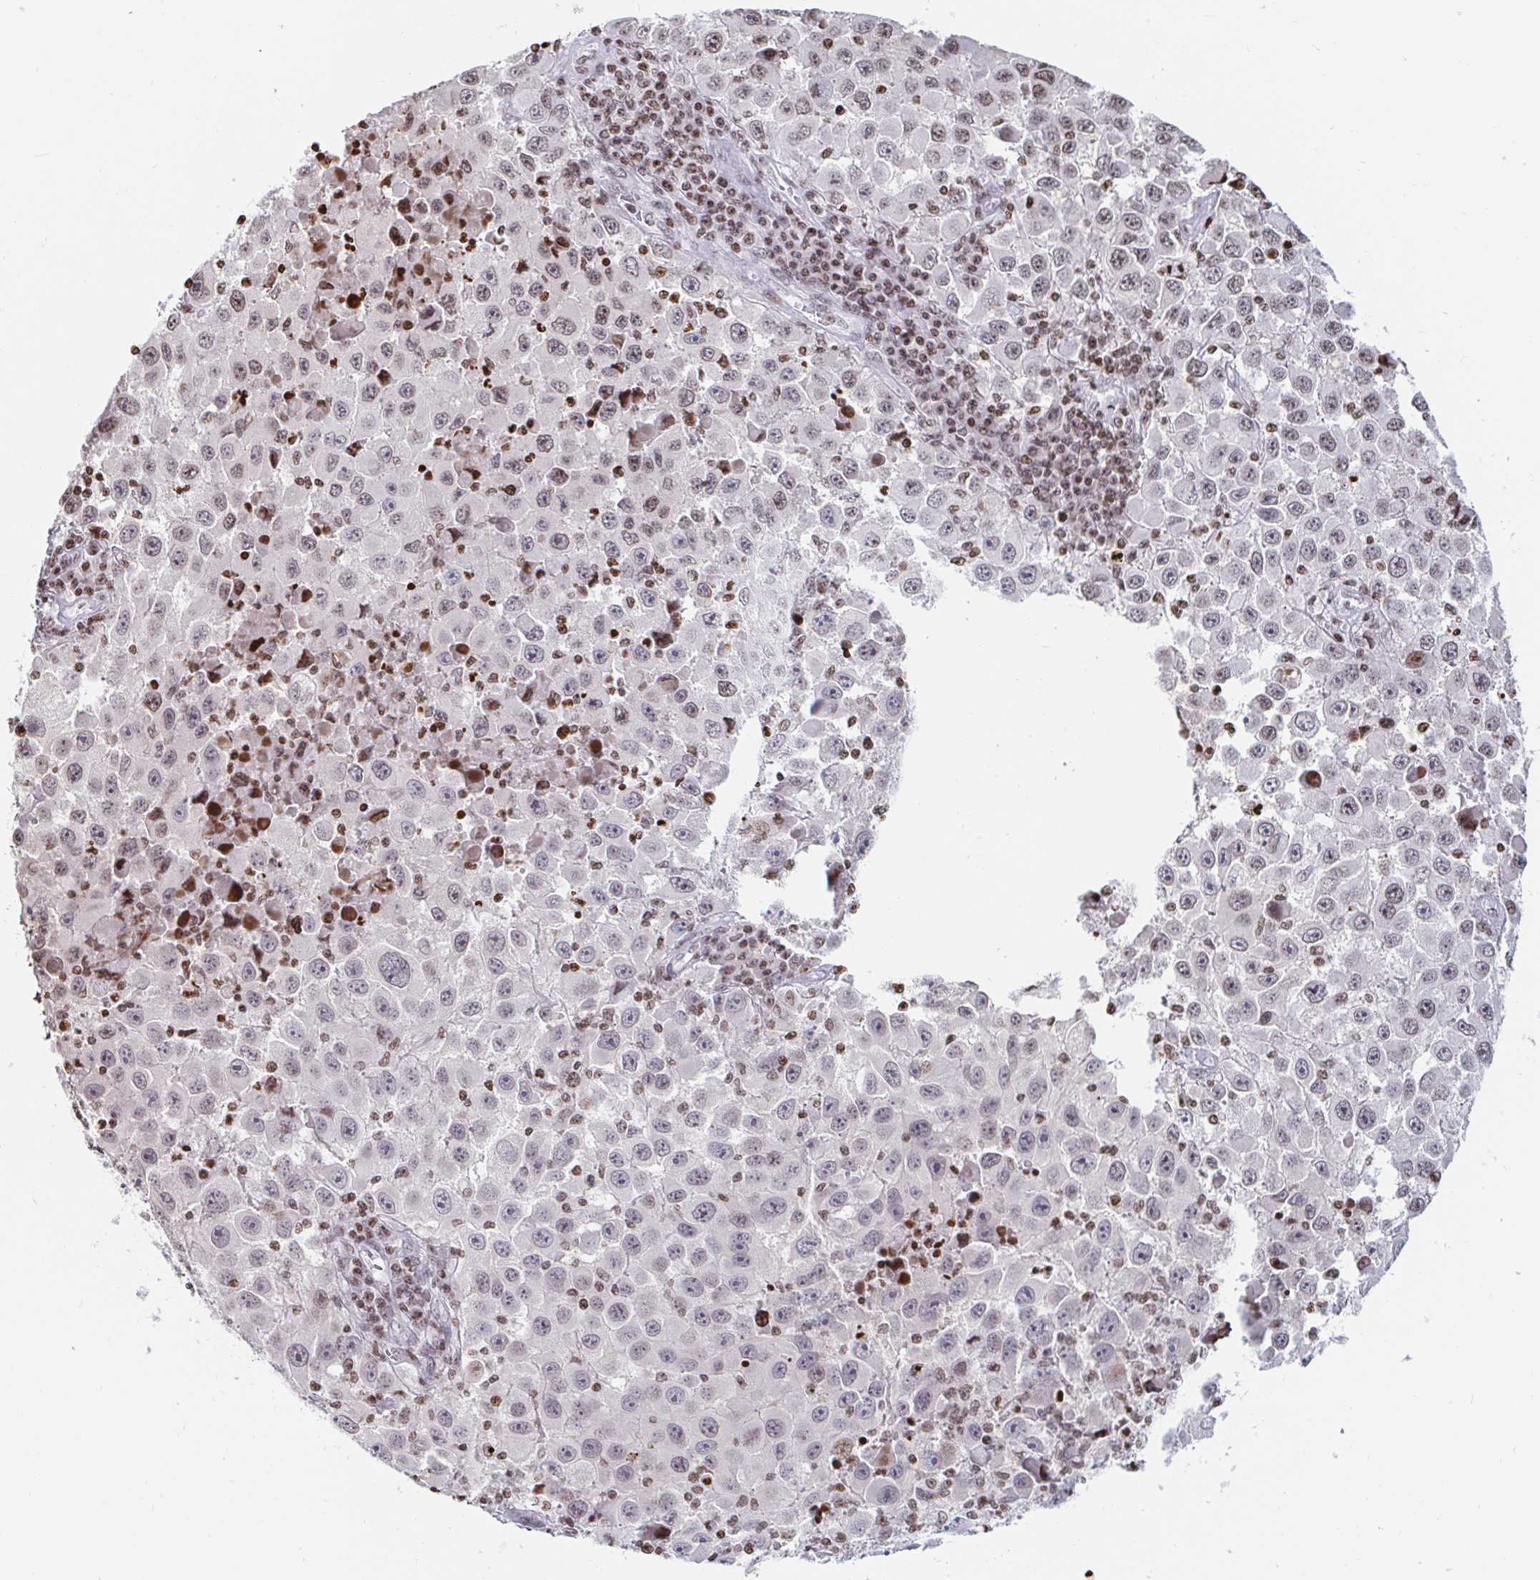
{"staining": {"intensity": "moderate", "quantity": "25%-75%", "location": "nuclear"}, "tissue": "melanoma", "cell_type": "Tumor cells", "image_type": "cancer", "snomed": [{"axis": "morphology", "description": "Malignant melanoma, Metastatic site"}, {"axis": "topography", "description": "Lymph node"}], "caption": "Protein analysis of melanoma tissue reveals moderate nuclear positivity in about 25%-75% of tumor cells. (Brightfield microscopy of DAB IHC at high magnification).", "gene": "HOXC10", "patient": {"sex": "female", "age": 67}}